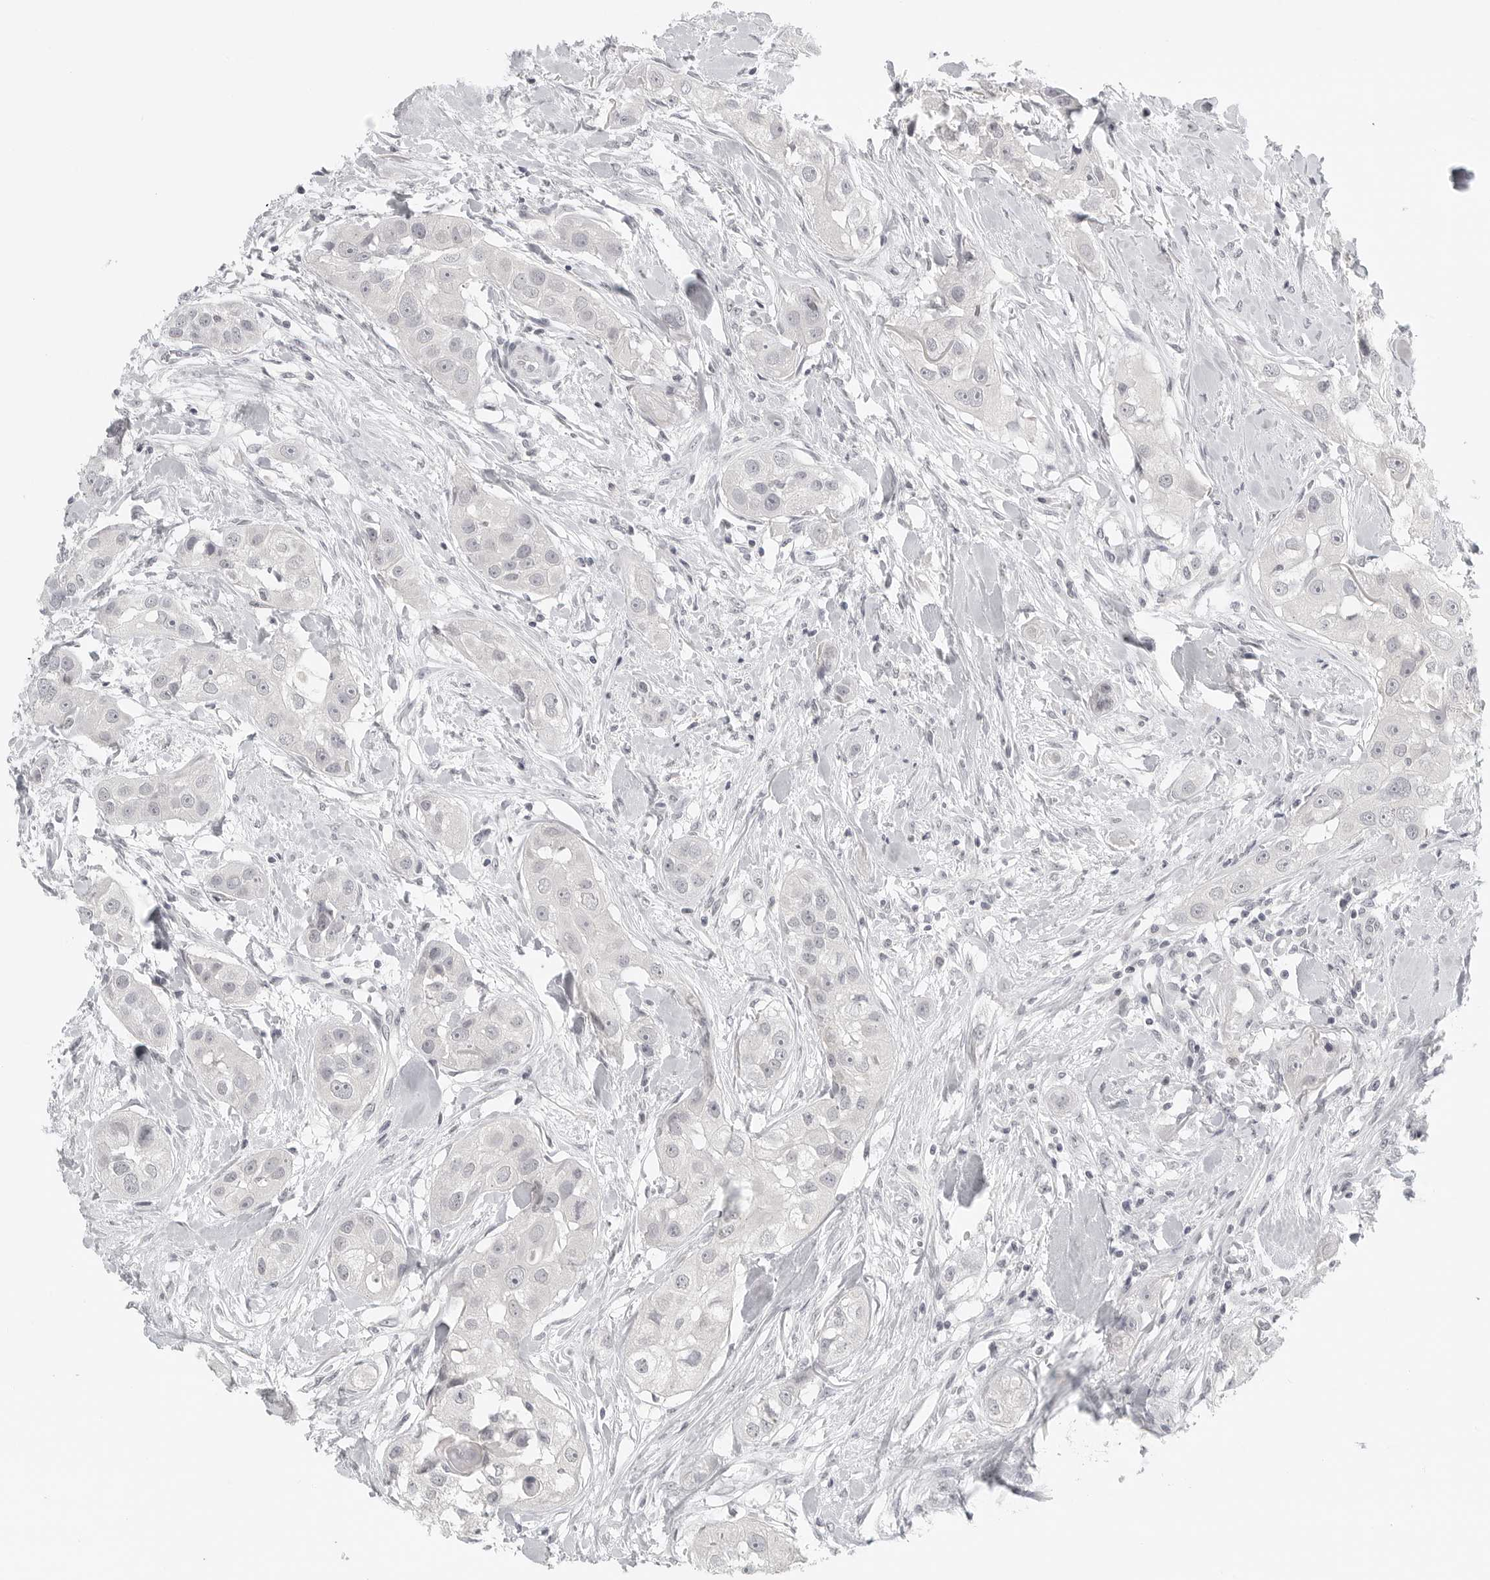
{"staining": {"intensity": "weak", "quantity": "<25%", "location": "nuclear"}, "tissue": "head and neck cancer", "cell_type": "Tumor cells", "image_type": "cancer", "snomed": [{"axis": "morphology", "description": "Normal tissue, NOS"}, {"axis": "morphology", "description": "Squamous cell carcinoma, NOS"}, {"axis": "topography", "description": "Skeletal muscle"}, {"axis": "topography", "description": "Head-Neck"}], "caption": "Head and neck cancer stained for a protein using immunohistochemistry reveals no positivity tumor cells.", "gene": "BPIFA1", "patient": {"sex": "male", "age": 51}}